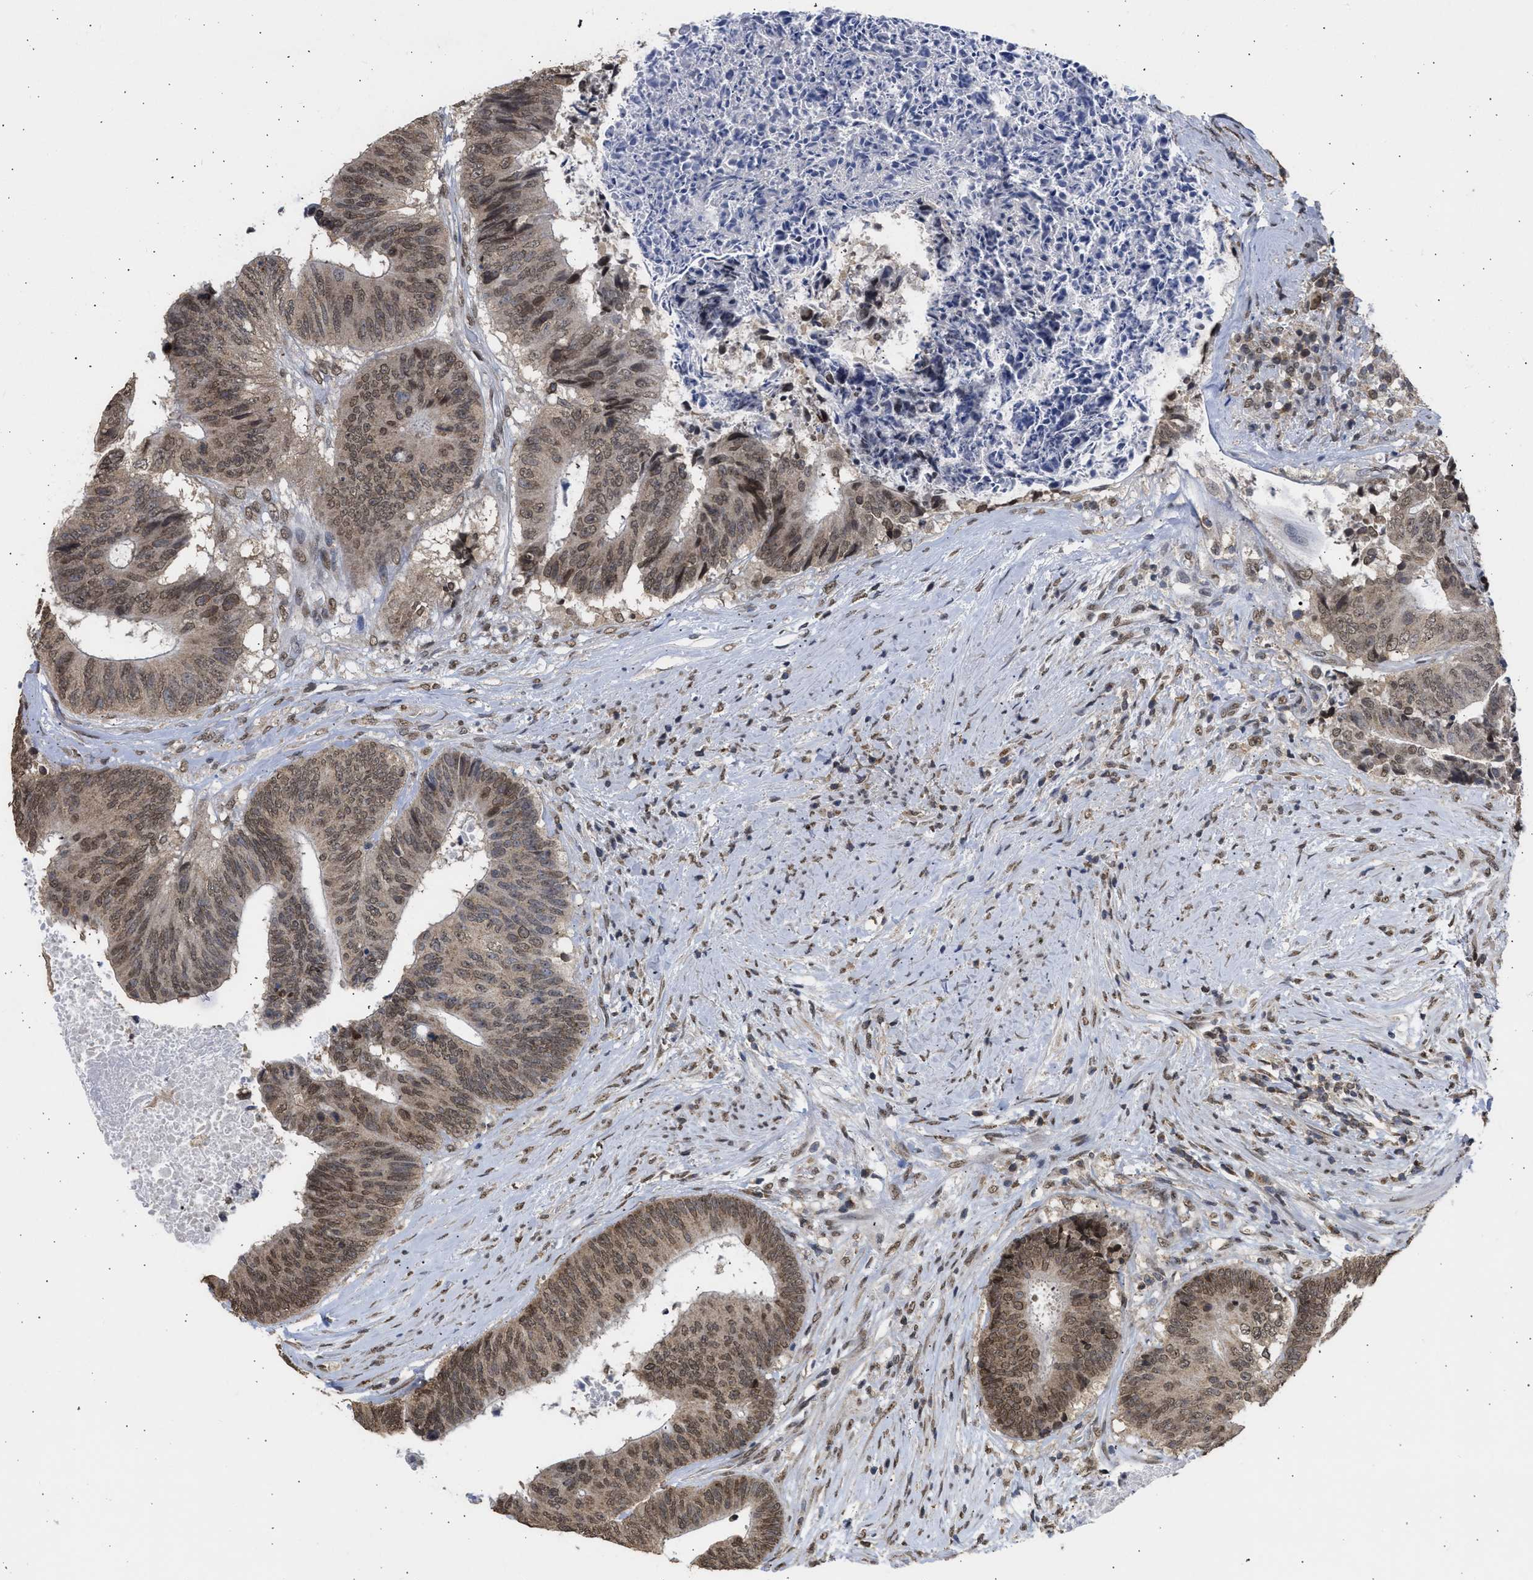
{"staining": {"intensity": "moderate", "quantity": ">75%", "location": "cytoplasmic/membranous"}, "tissue": "colorectal cancer", "cell_type": "Tumor cells", "image_type": "cancer", "snomed": [{"axis": "morphology", "description": "Adenocarcinoma, NOS"}, {"axis": "topography", "description": "Rectum"}], "caption": "Protein expression analysis of colorectal adenocarcinoma exhibits moderate cytoplasmic/membranous staining in approximately >75% of tumor cells.", "gene": "NUP35", "patient": {"sex": "male", "age": 72}}